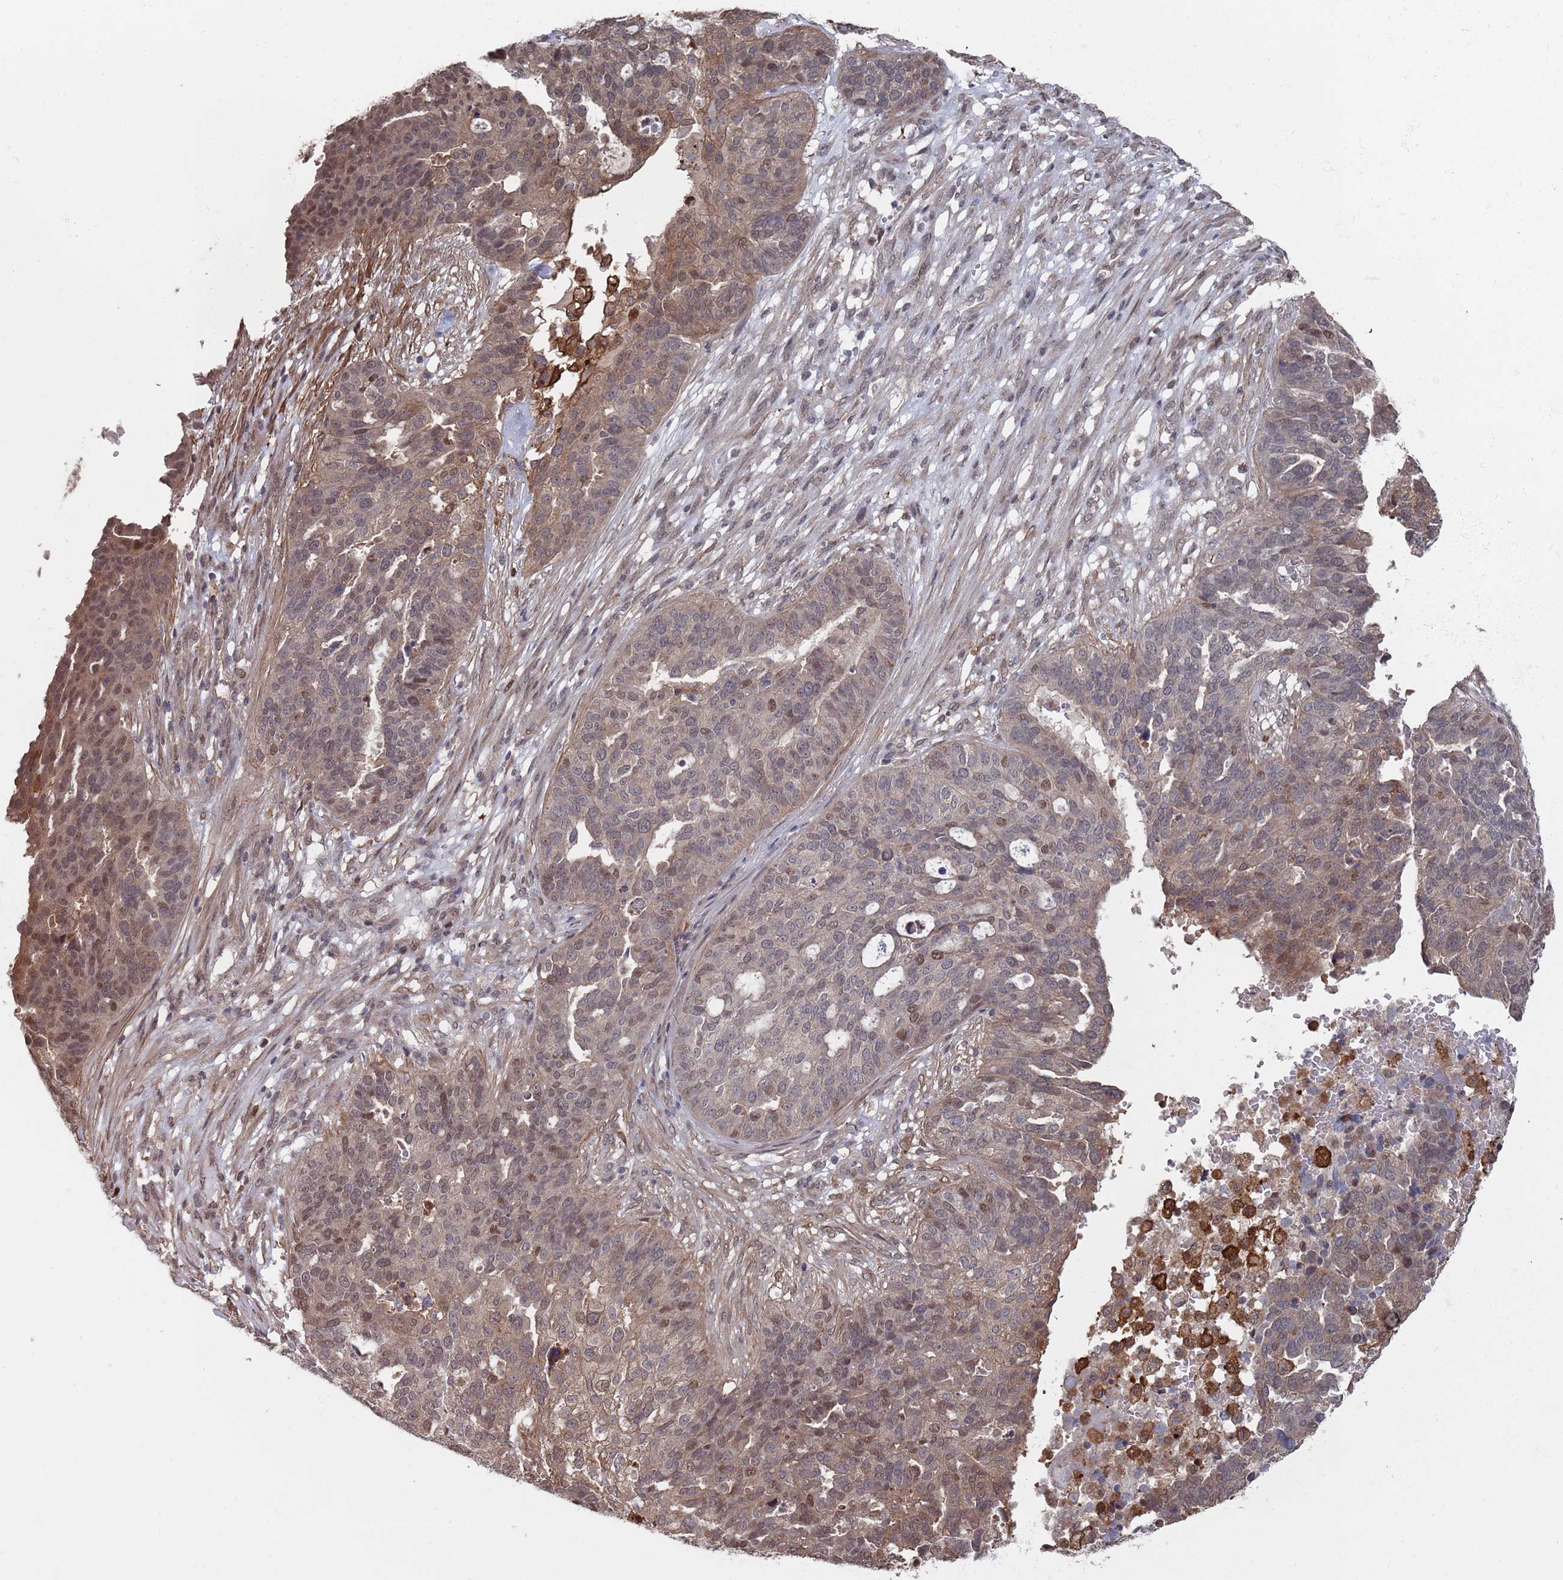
{"staining": {"intensity": "moderate", "quantity": "<25%", "location": "cytoplasmic/membranous,nuclear"}, "tissue": "ovarian cancer", "cell_type": "Tumor cells", "image_type": "cancer", "snomed": [{"axis": "morphology", "description": "Cystadenocarcinoma, serous, NOS"}, {"axis": "topography", "description": "Ovary"}], "caption": "Ovarian serous cystadenocarcinoma stained with IHC reveals moderate cytoplasmic/membranous and nuclear positivity in approximately <25% of tumor cells.", "gene": "DGKD", "patient": {"sex": "female", "age": 59}}